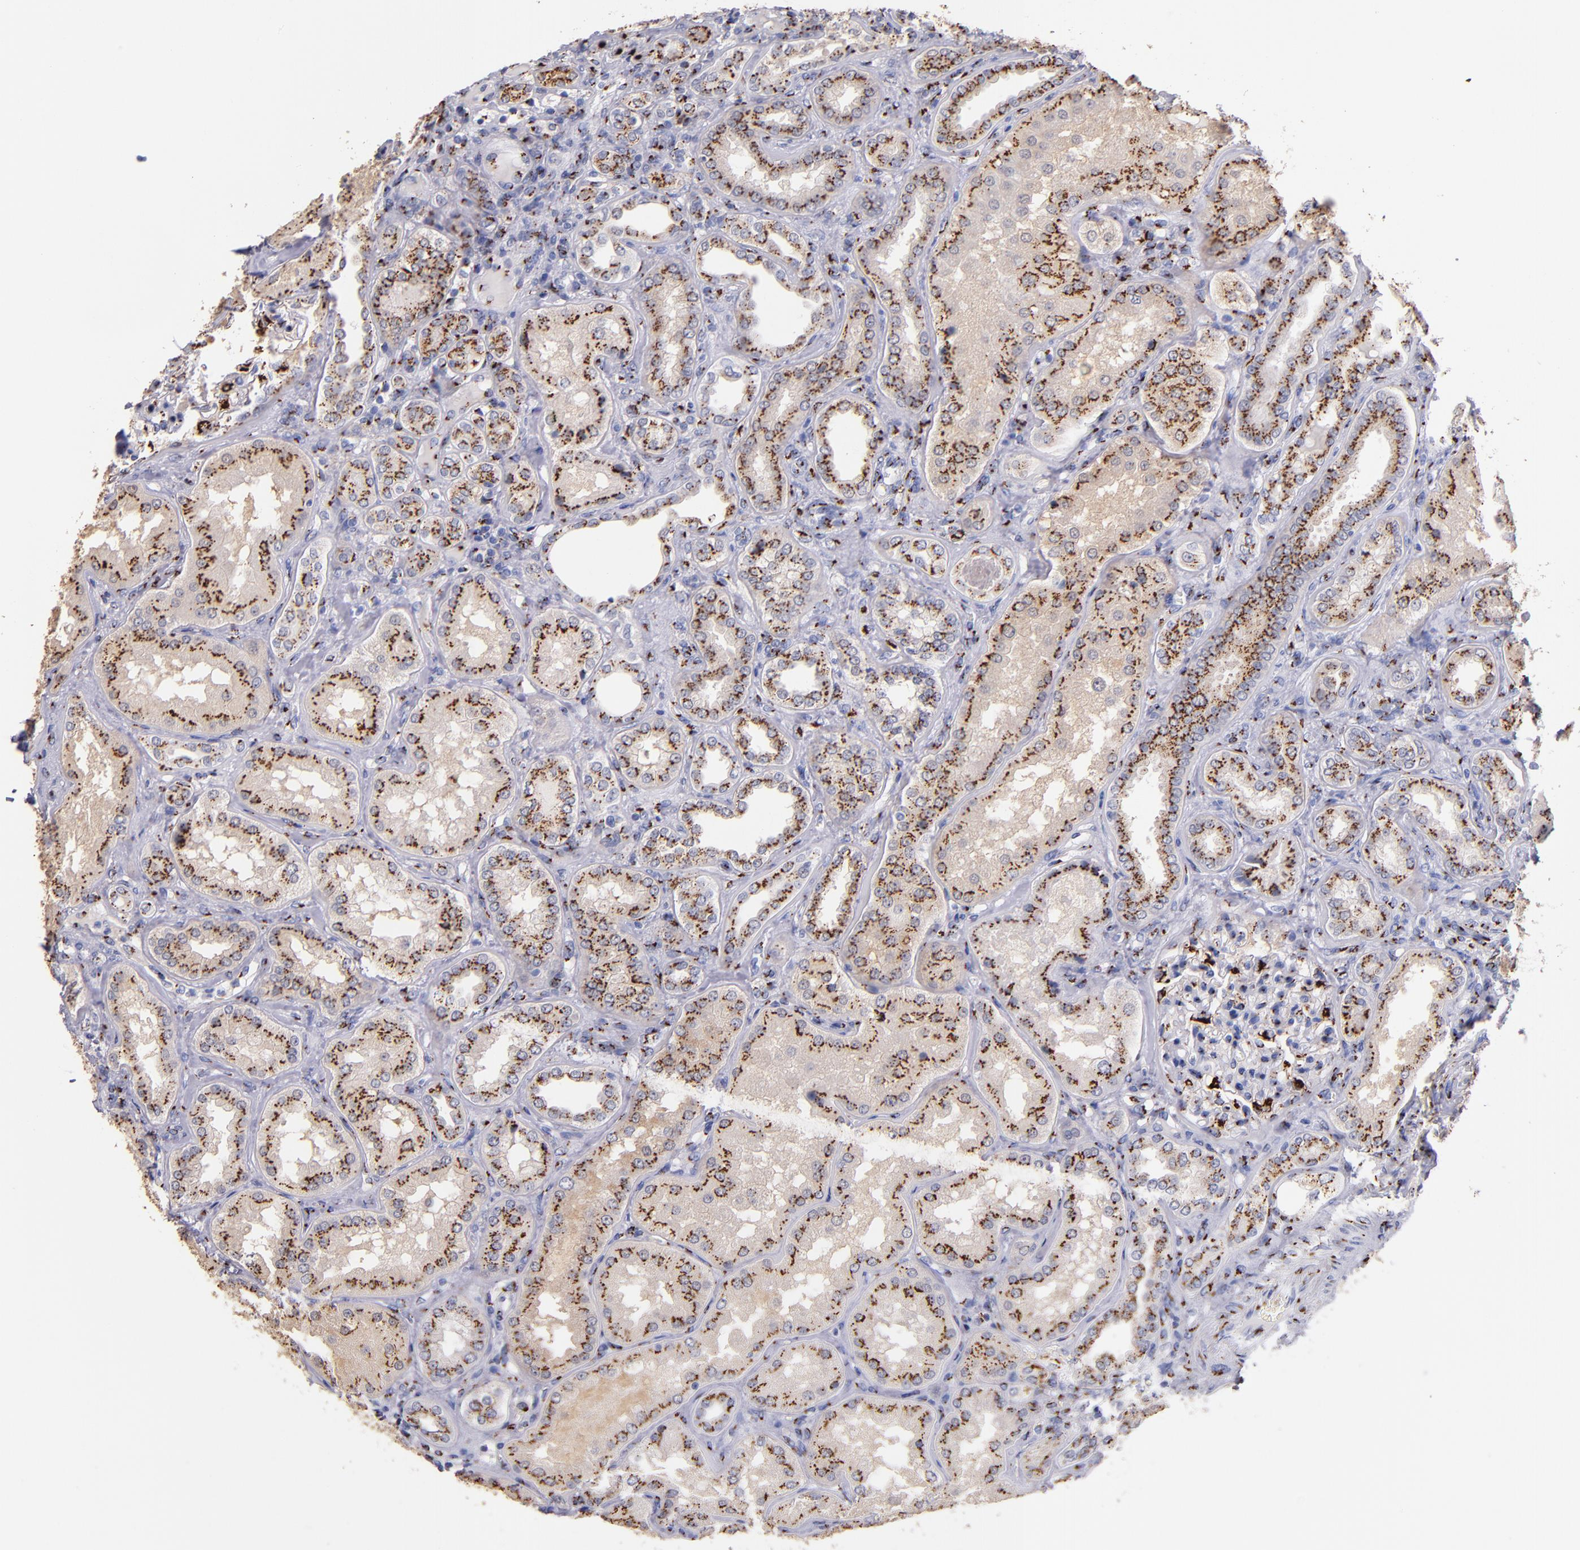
{"staining": {"intensity": "moderate", "quantity": "25%-75%", "location": "cytoplasmic/membranous"}, "tissue": "kidney", "cell_type": "Cells in glomeruli", "image_type": "normal", "snomed": [{"axis": "morphology", "description": "Normal tissue, NOS"}, {"axis": "topography", "description": "Kidney"}], "caption": "Protein expression analysis of unremarkable kidney reveals moderate cytoplasmic/membranous staining in about 25%-75% of cells in glomeruli.", "gene": "GOLIM4", "patient": {"sex": "female", "age": 56}}